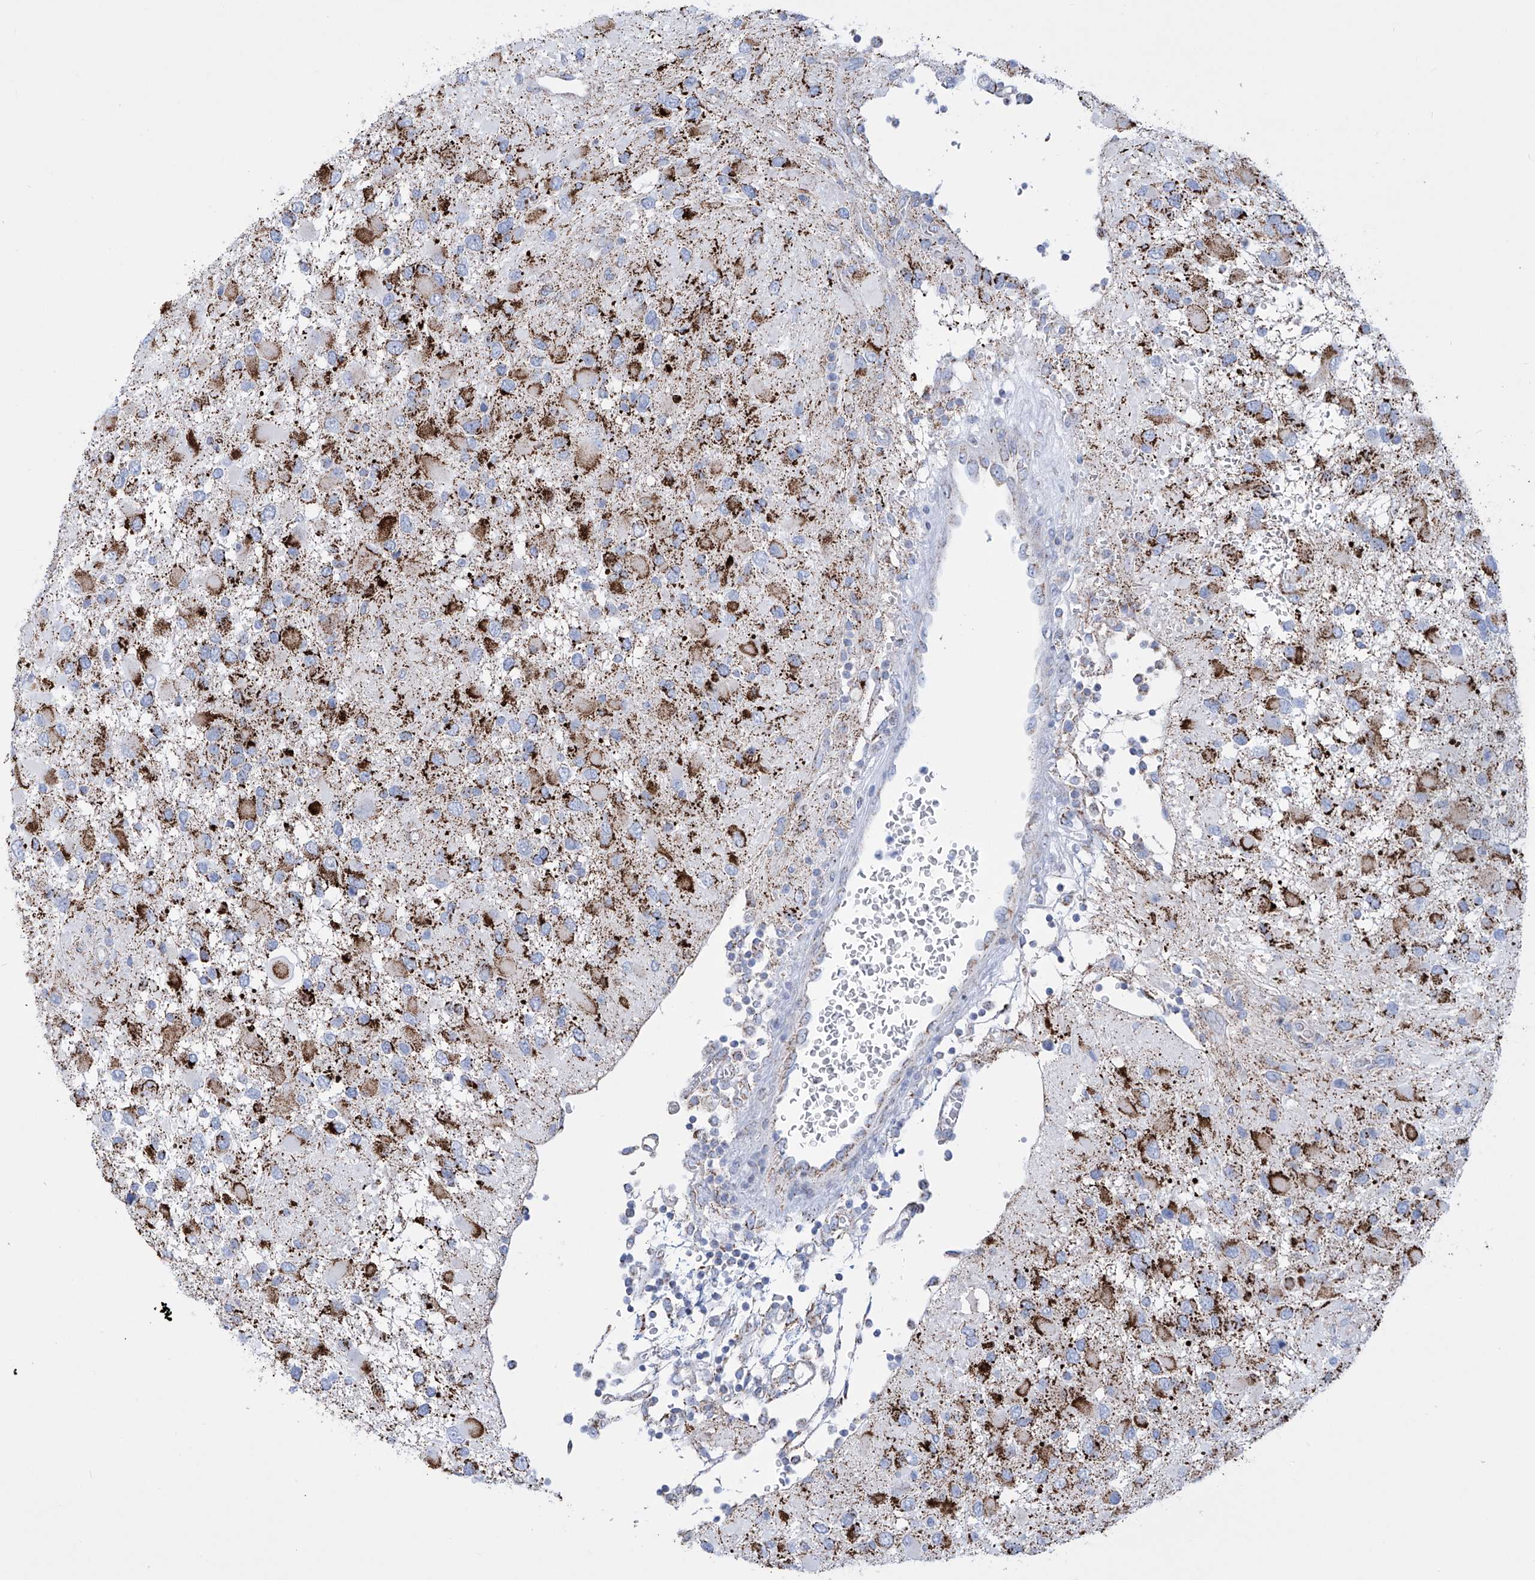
{"staining": {"intensity": "strong", "quantity": "25%-75%", "location": "cytoplasmic/membranous"}, "tissue": "glioma", "cell_type": "Tumor cells", "image_type": "cancer", "snomed": [{"axis": "morphology", "description": "Glioma, malignant, High grade"}, {"axis": "topography", "description": "Brain"}], "caption": "This is a photomicrograph of IHC staining of glioma, which shows strong positivity in the cytoplasmic/membranous of tumor cells.", "gene": "ALDH6A1", "patient": {"sex": "male", "age": 53}}